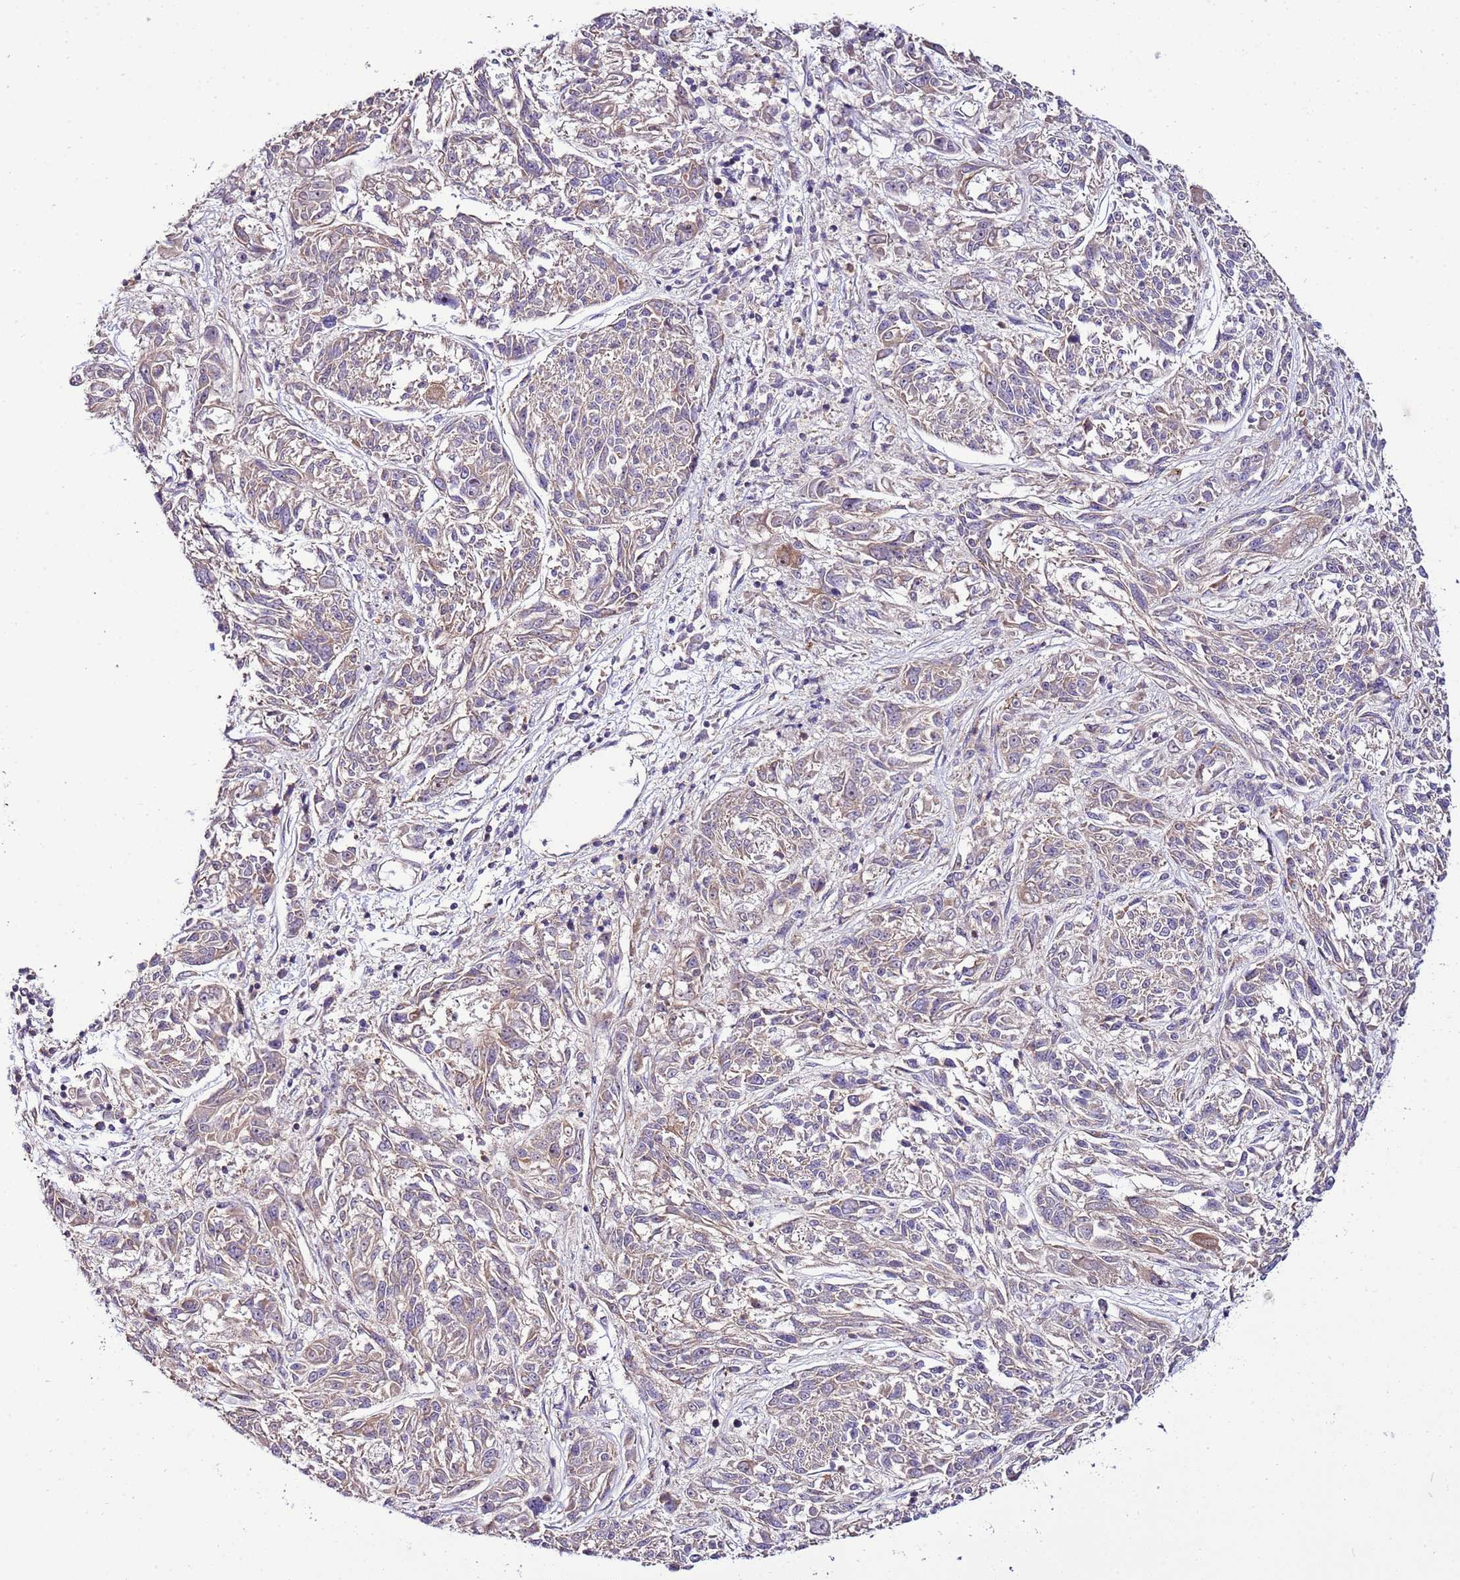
{"staining": {"intensity": "weak", "quantity": "<25%", "location": "cytoplasmic/membranous"}, "tissue": "melanoma", "cell_type": "Tumor cells", "image_type": "cancer", "snomed": [{"axis": "morphology", "description": "Malignant melanoma, NOS"}, {"axis": "topography", "description": "Skin"}], "caption": "This photomicrograph is of malignant melanoma stained with IHC to label a protein in brown with the nuclei are counter-stained blue. There is no staining in tumor cells. (DAB (3,3'-diaminobenzidine) IHC, high magnification).", "gene": "ZNF624", "patient": {"sex": "male", "age": 53}}